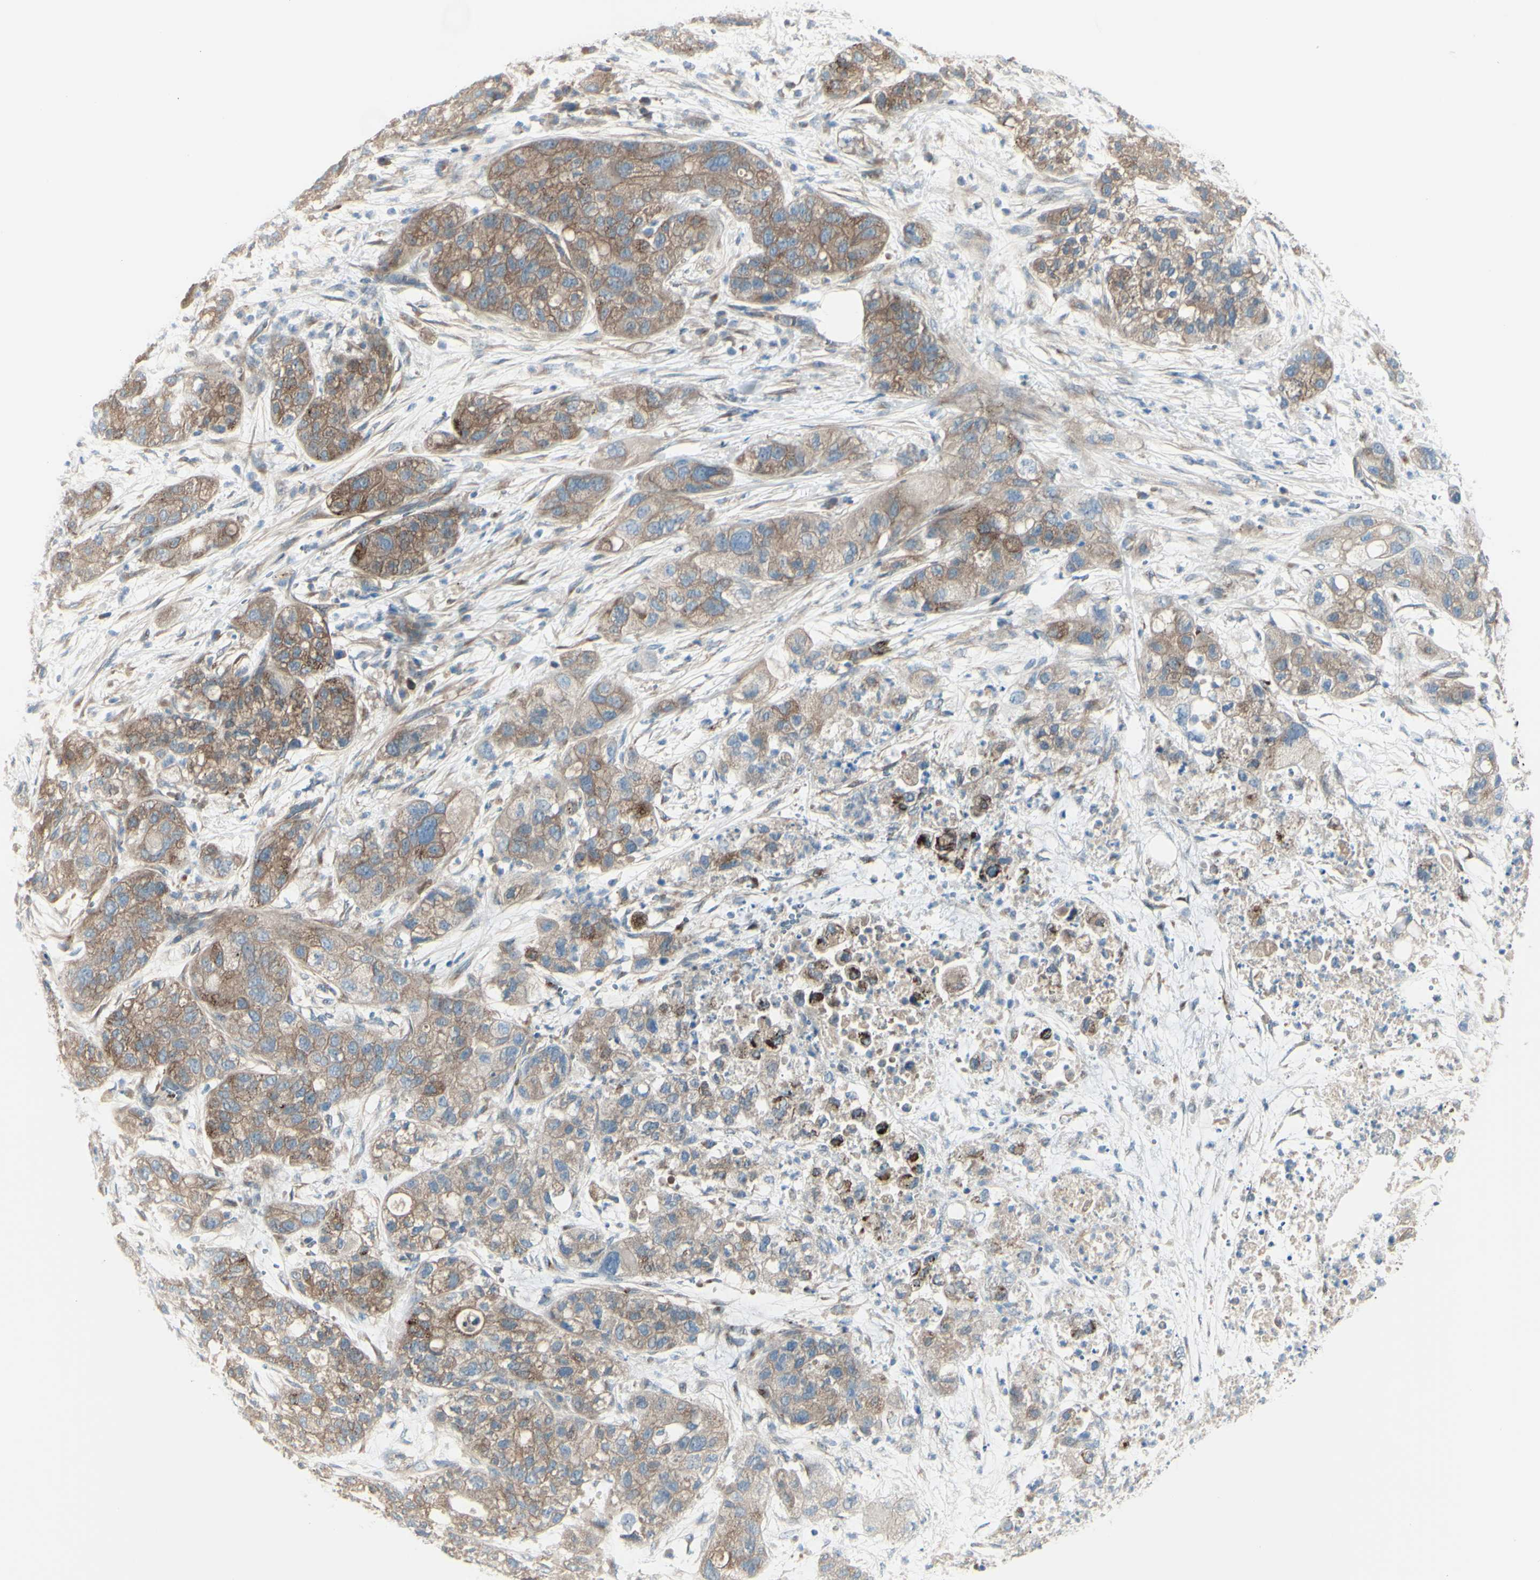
{"staining": {"intensity": "moderate", "quantity": ">75%", "location": "cytoplasmic/membranous"}, "tissue": "pancreatic cancer", "cell_type": "Tumor cells", "image_type": "cancer", "snomed": [{"axis": "morphology", "description": "Adenocarcinoma, NOS"}, {"axis": "topography", "description": "Pancreas"}], "caption": "A high-resolution photomicrograph shows immunohistochemistry (IHC) staining of pancreatic cancer (adenocarcinoma), which reveals moderate cytoplasmic/membranous staining in approximately >75% of tumor cells. Immunohistochemistry (ihc) stains the protein in brown and the nuclei are stained blue.", "gene": "PCDHGA2", "patient": {"sex": "female", "age": 78}}